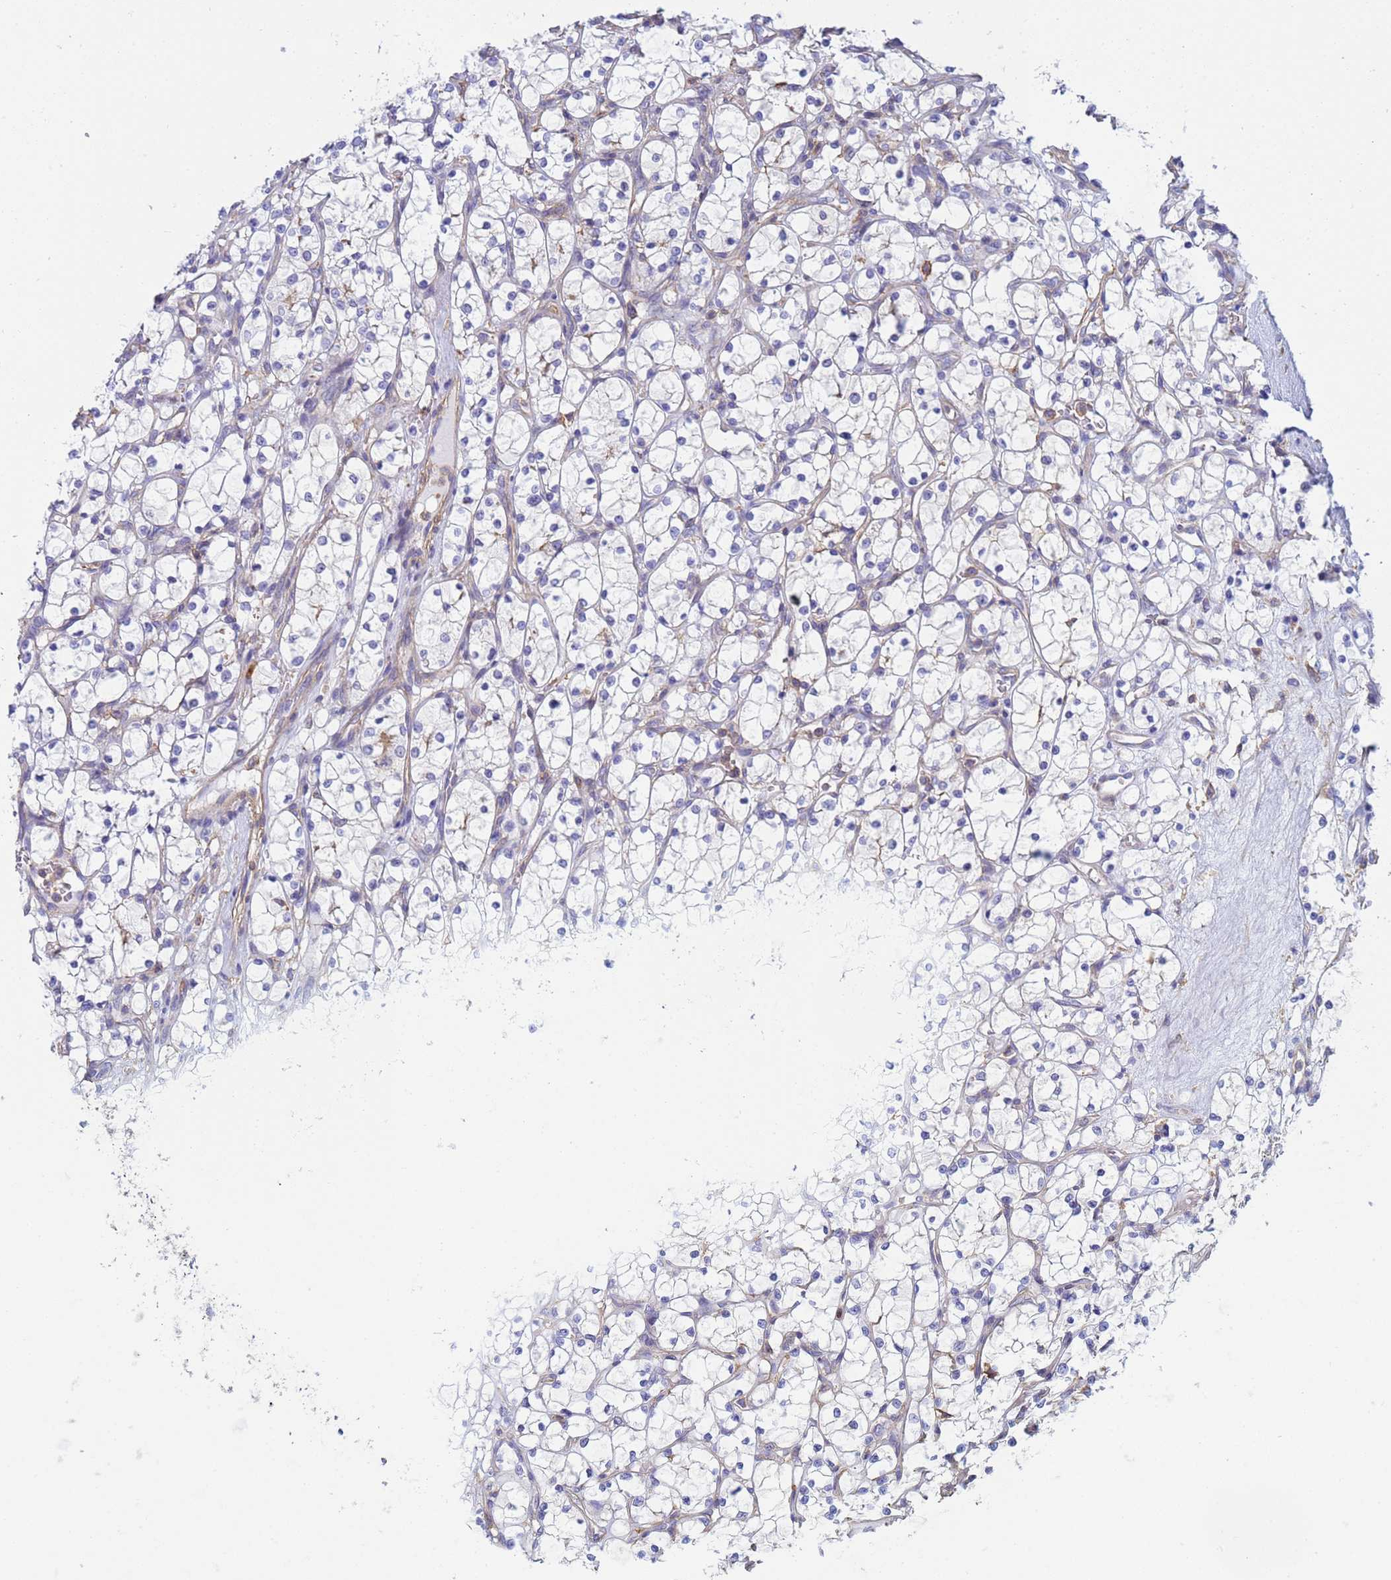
{"staining": {"intensity": "negative", "quantity": "none", "location": "none"}, "tissue": "renal cancer", "cell_type": "Tumor cells", "image_type": "cancer", "snomed": [{"axis": "morphology", "description": "Adenocarcinoma, NOS"}, {"axis": "topography", "description": "Kidney"}], "caption": "Tumor cells are negative for protein expression in human renal cancer (adenocarcinoma).", "gene": "ZNG1B", "patient": {"sex": "female", "age": 69}}